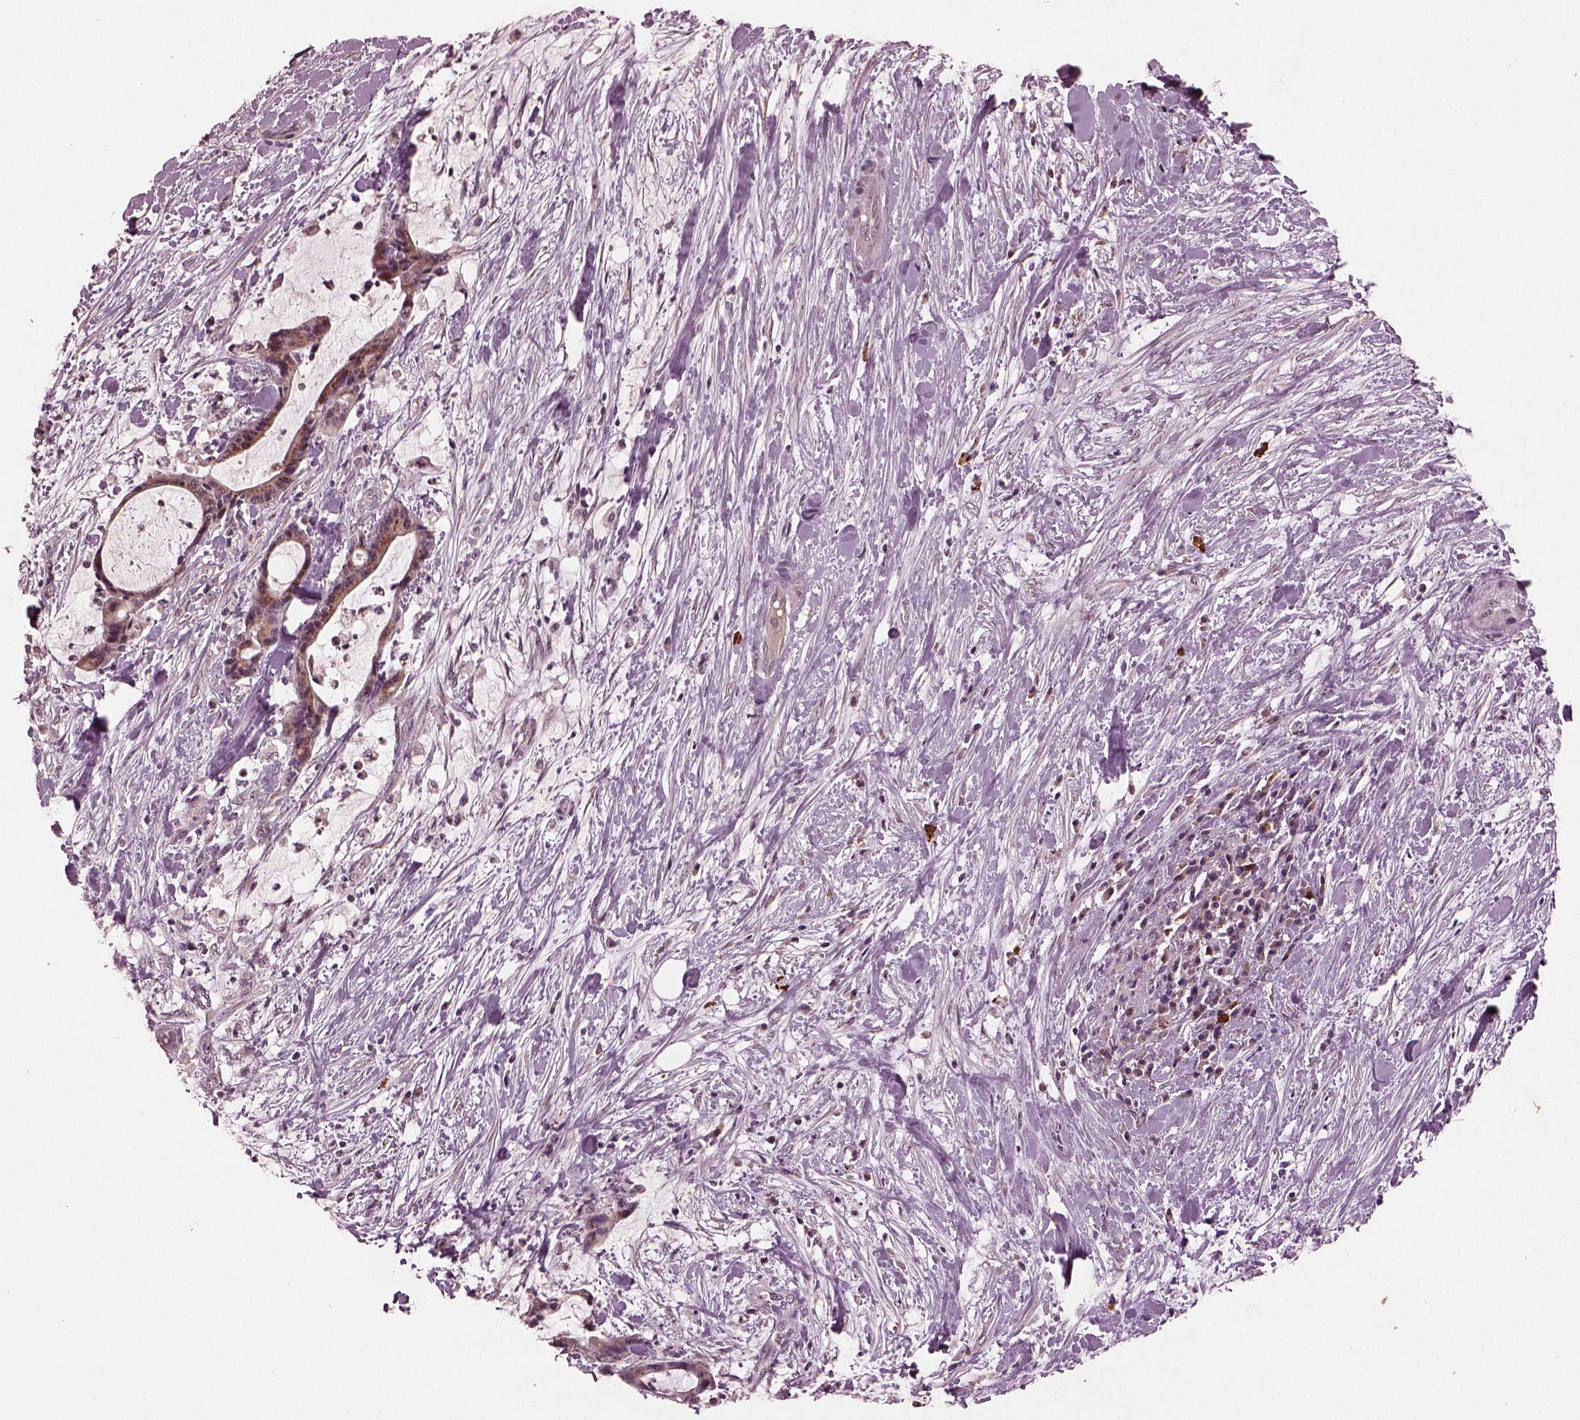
{"staining": {"intensity": "moderate", "quantity": ">75%", "location": "cytoplasmic/membranous"}, "tissue": "liver cancer", "cell_type": "Tumor cells", "image_type": "cancer", "snomed": [{"axis": "morphology", "description": "Cholangiocarcinoma"}, {"axis": "topography", "description": "Liver"}], "caption": "DAB immunohistochemical staining of human cholangiocarcinoma (liver) exhibits moderate cytoplasmic/membranous protein staining in about >75% of tumor cells.", "gene": "IL18RAP", "patient": {"sex": "female", "age": 73}}